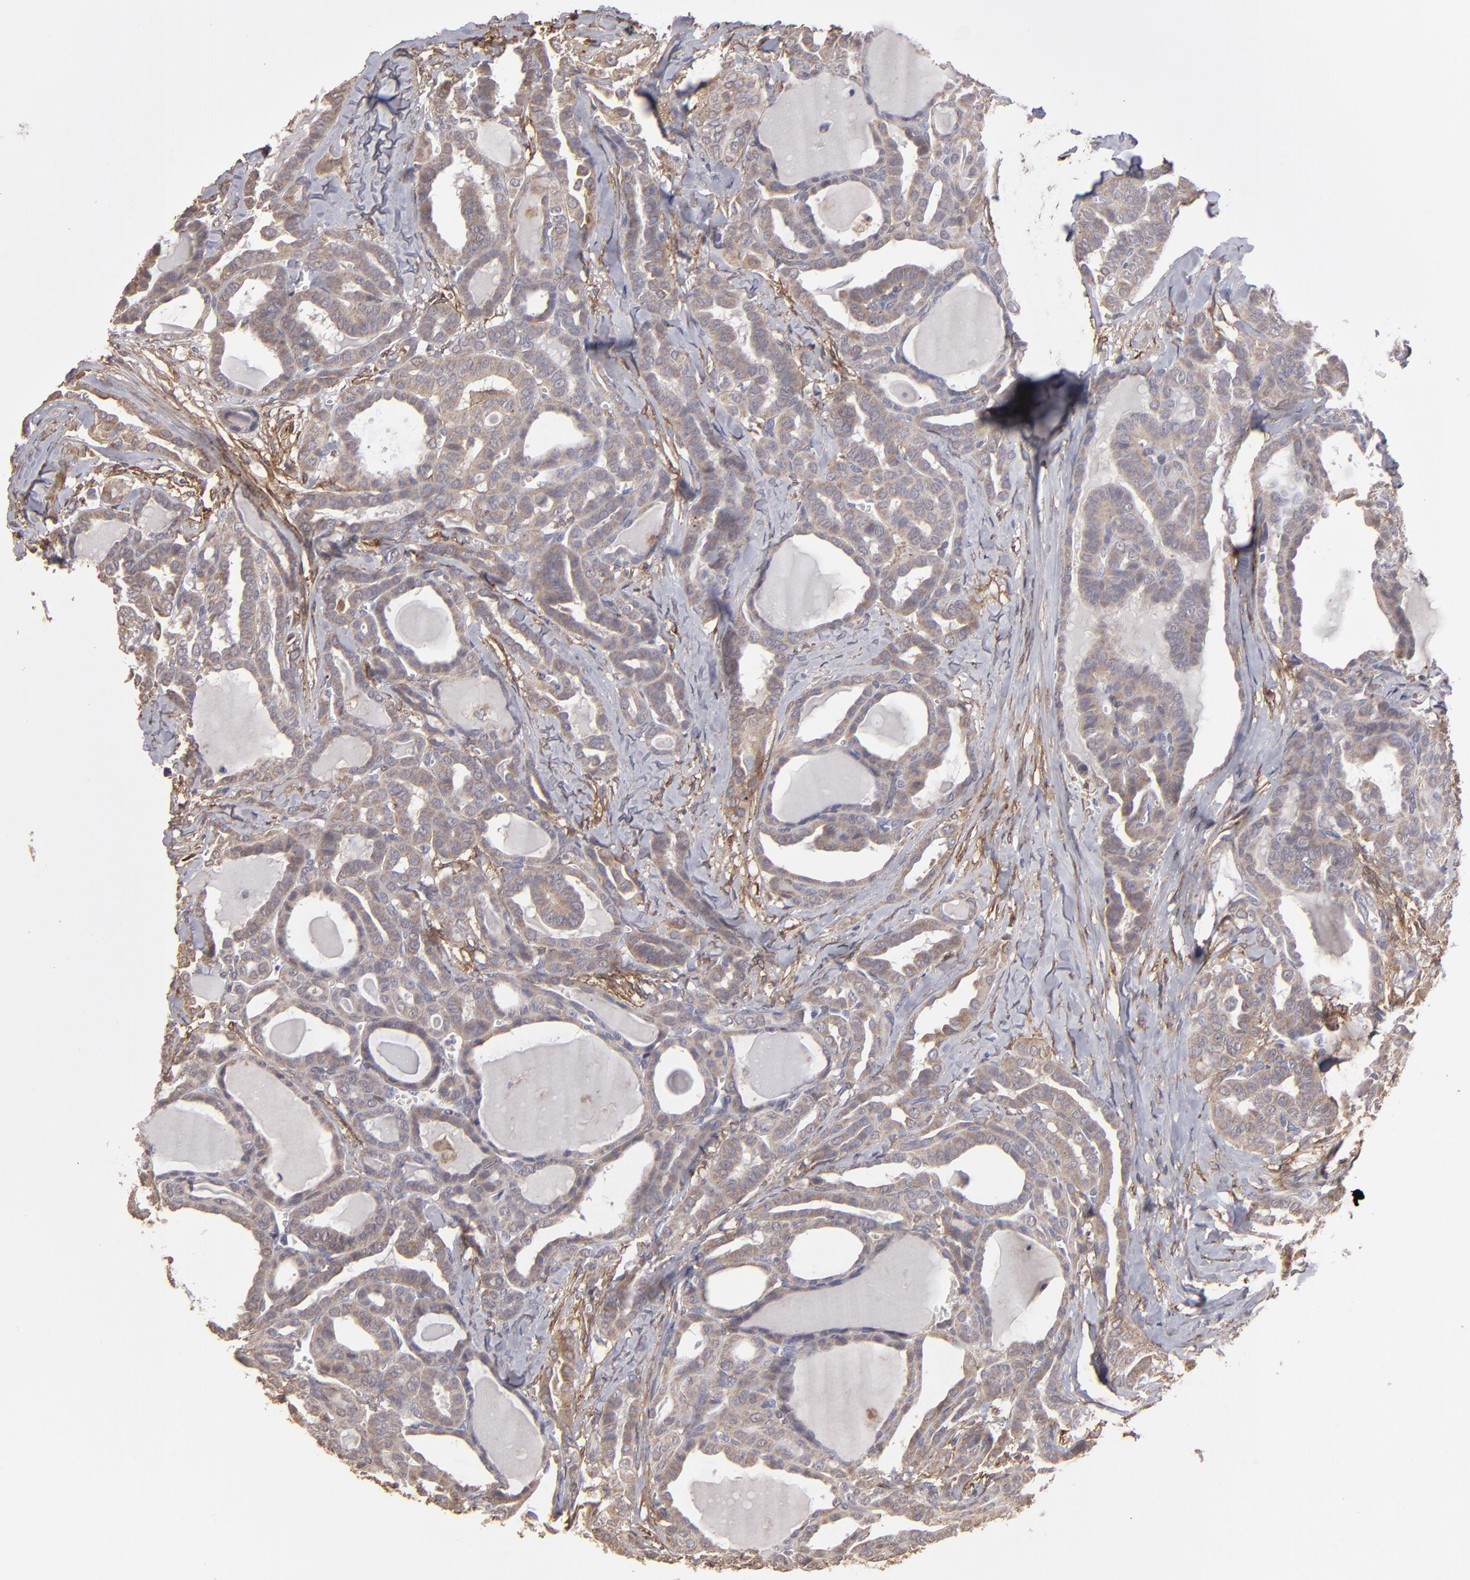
{"staining": {"intensity": "weak", "quantity": ">75%", "location": "cytoplasmic/membranous"}, "tissue": "thyroid cancer", "cell_type": "Tumor cells", "image_type": "cancer", "snomed": [{"axis": "morphology", "description": "Carcinoma, NOS"}, {"axis": "topography", "description": "Thyroid gland"}], "caption": "A low amount of weak cytoplasmic/membranous expression is present in about >75% of tumor cells in thyroid cancer tissue.", "gene": "ITGB5", "patient": {"sex": "female", "age": 91}}